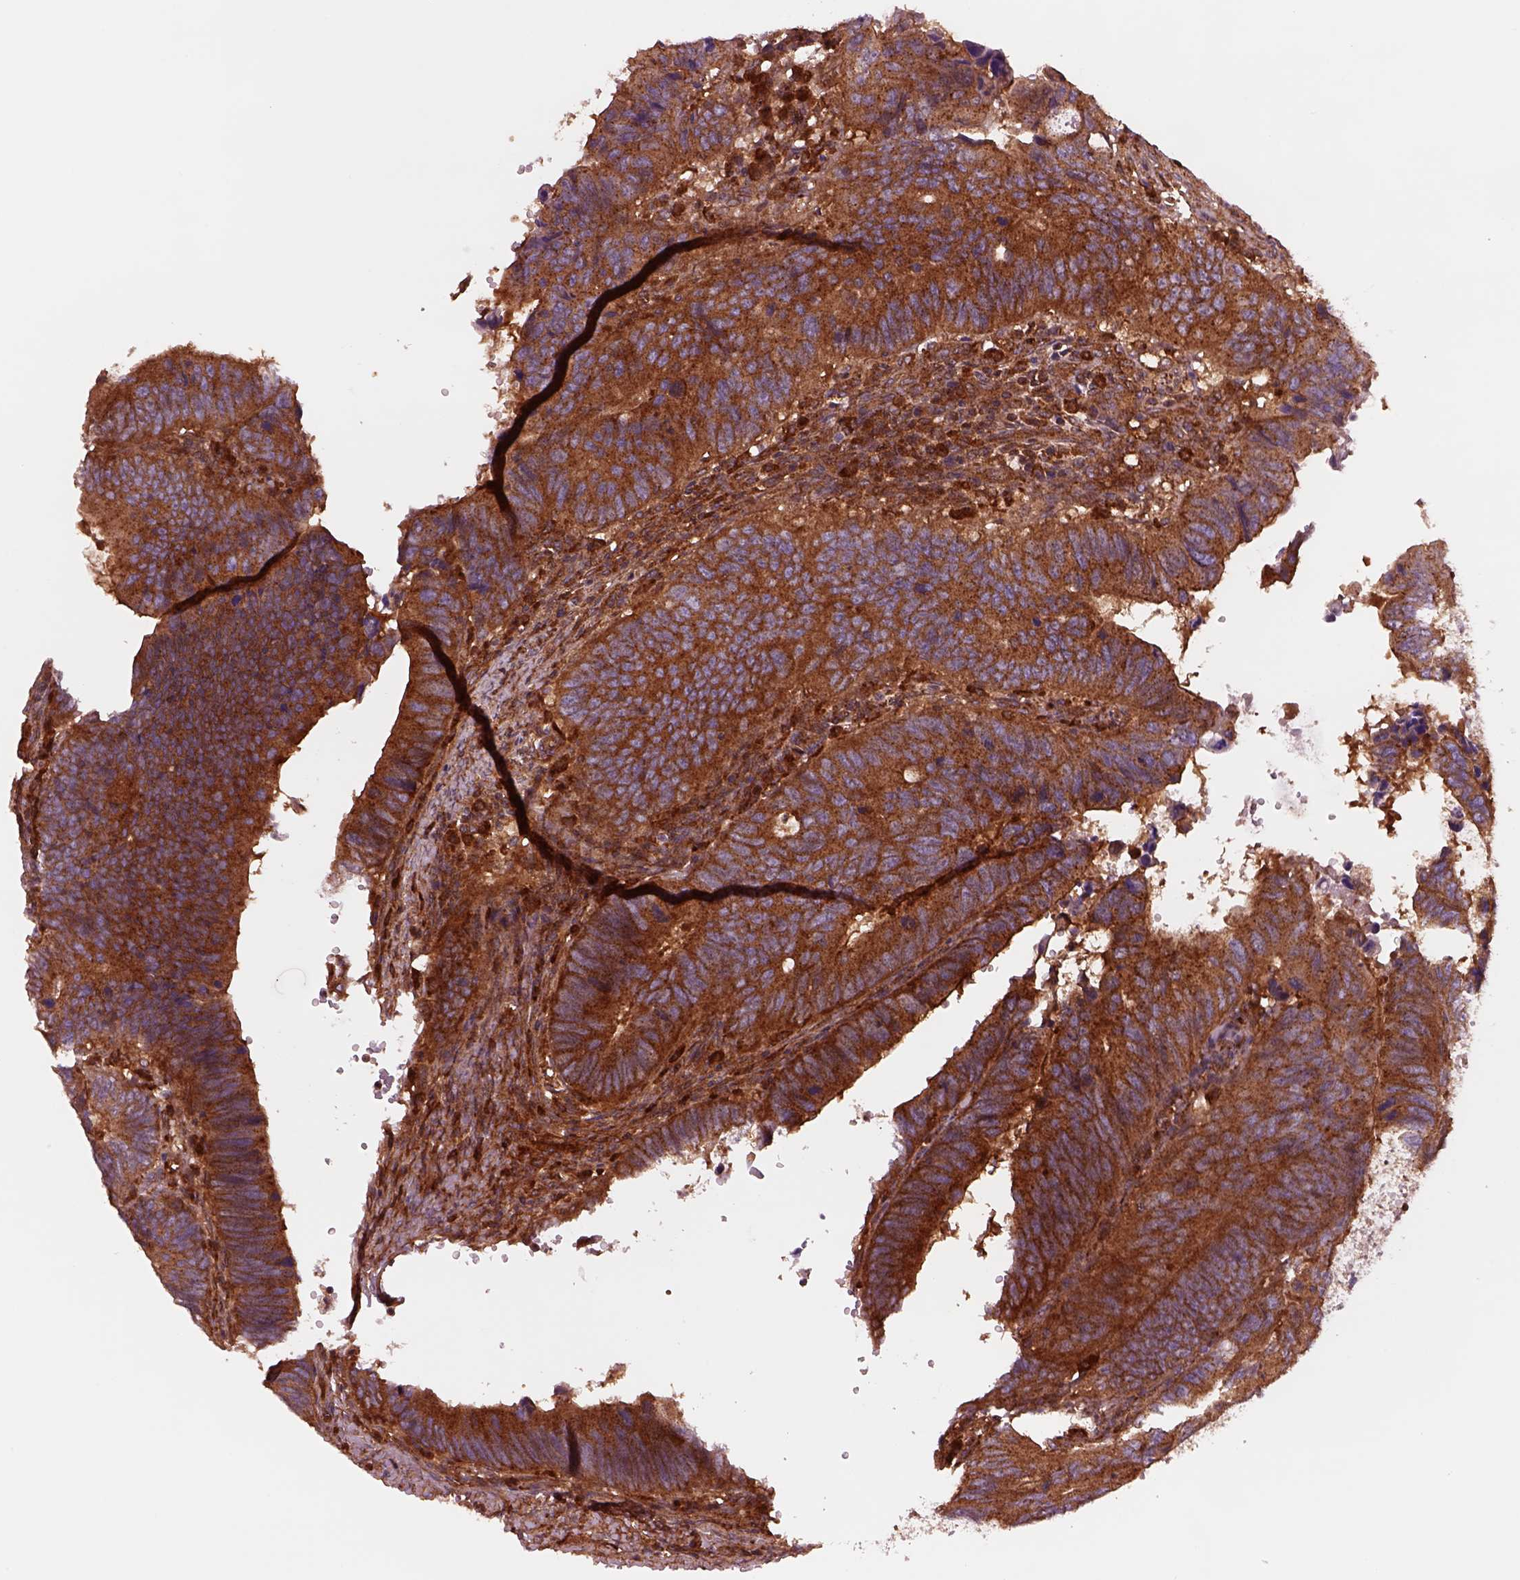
{"staining": {"intensity": "strong", "quantity": ">75%", "location": "cytoplasmic/membranous"}, "tissue": "colorectal cancer", "cell_type": "Tumor cells", "image_type": "cancer", "snomed": [{"axis": "morphology", "description": "Adenocarcinoma, NOS"}, {"axis": "topography", "description": "Colon"}], "caption": "Adenocarcinoma (colorectal) stained with a brown dye reveals strong cytoplasmic/membranous positive positivity in about >75% of tumor cells.", "gene": "WASHC2A", "patient": {"sex": "female", "age": 82}}